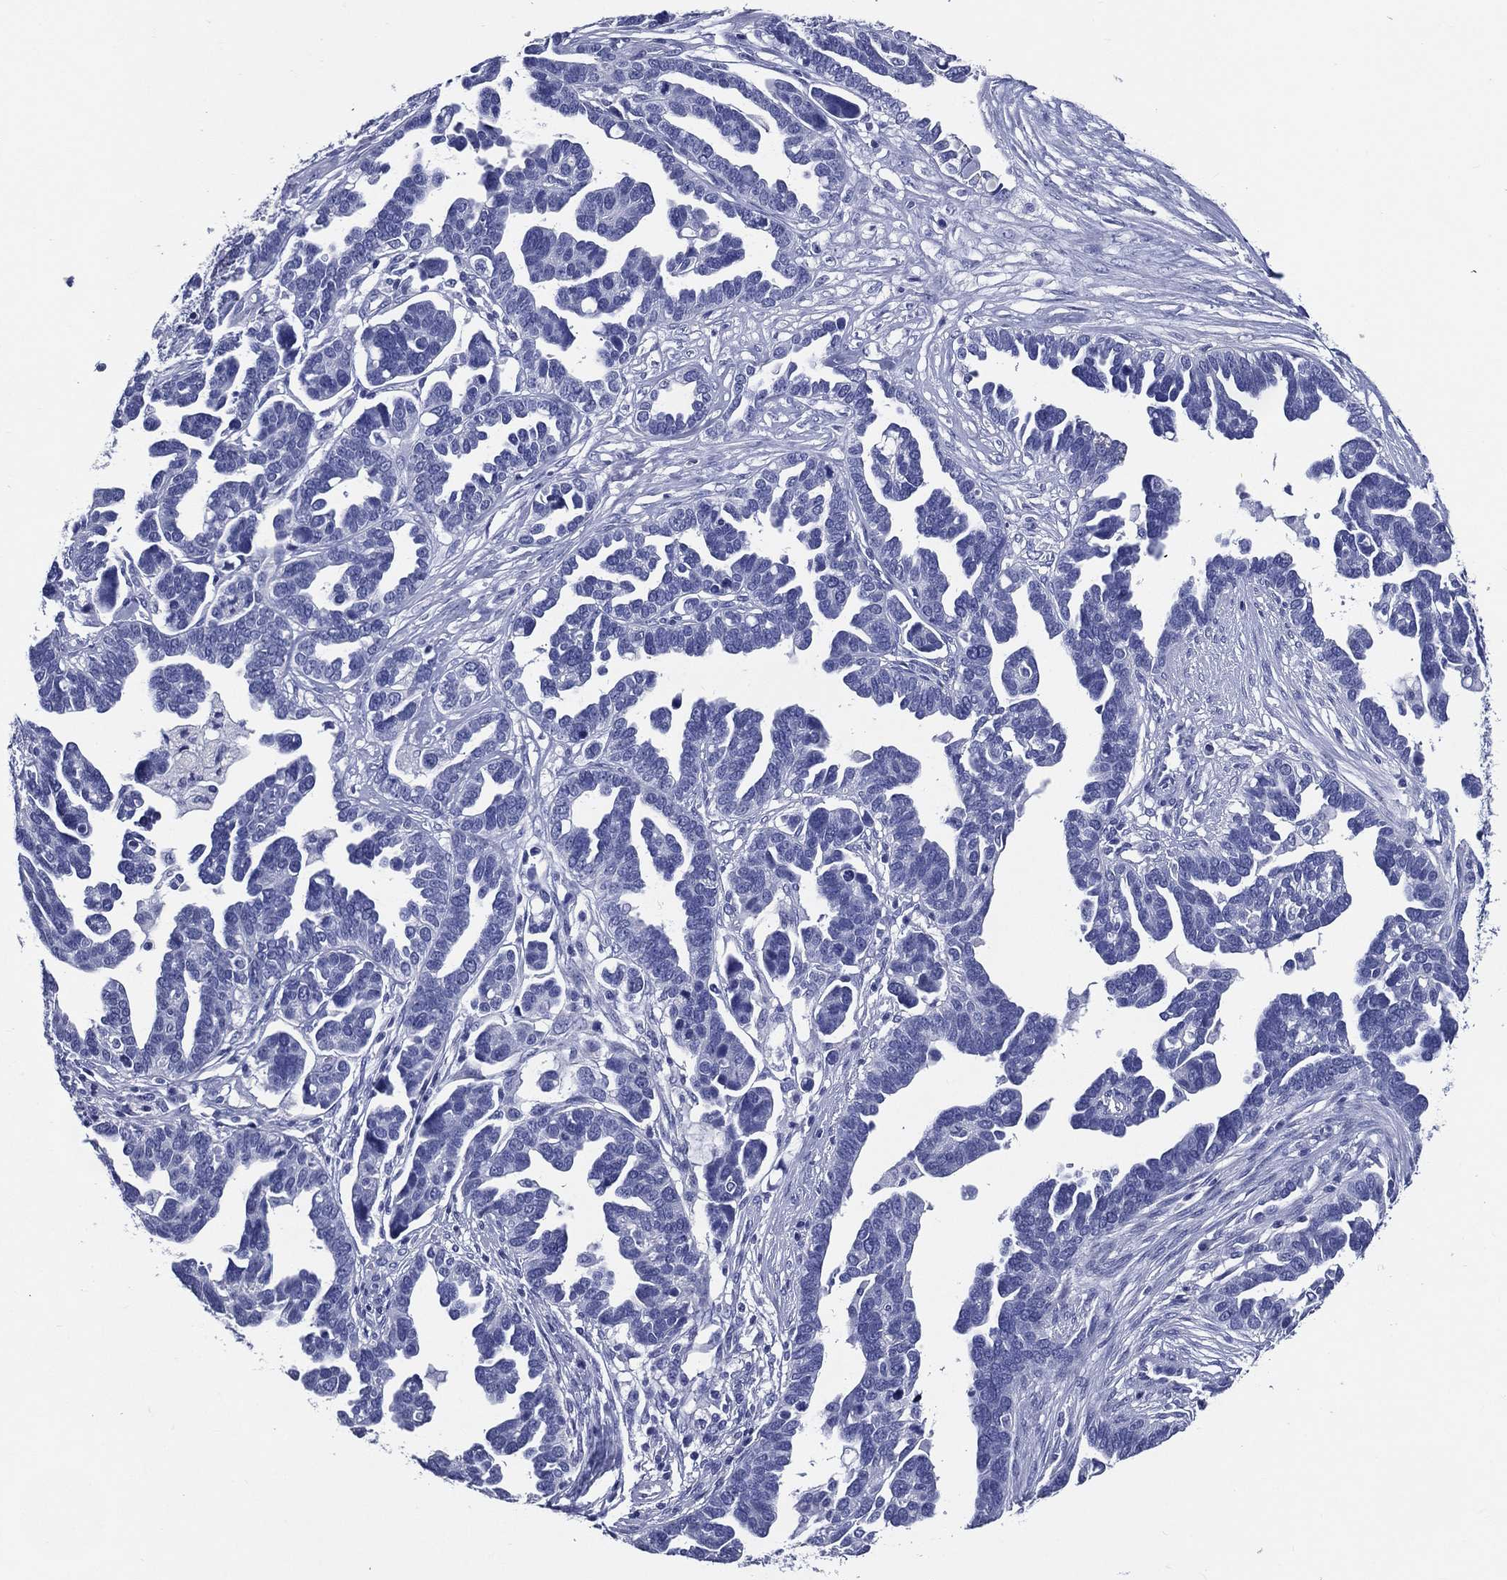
{"staining": {"intensity": "negative", "quantity": "none", "location": "none"}, "tissue": "ovarian cancer", "cell_type": "Tumor cells", "image_type": "cancer", "snomed": [{"axis": "morphology", "description": "Cystadenocarcinoma, serous, NOS"}, {"axis": "topography", "description": "Ovary"}], "caption": "A high-resolution histopathology image shows immunohistochemistry staining of ovarian cancer, which exhibits no significant positivity in tumor cells.", "gene": "ACE2", "patient": {"sex": "female", "age": 54}}